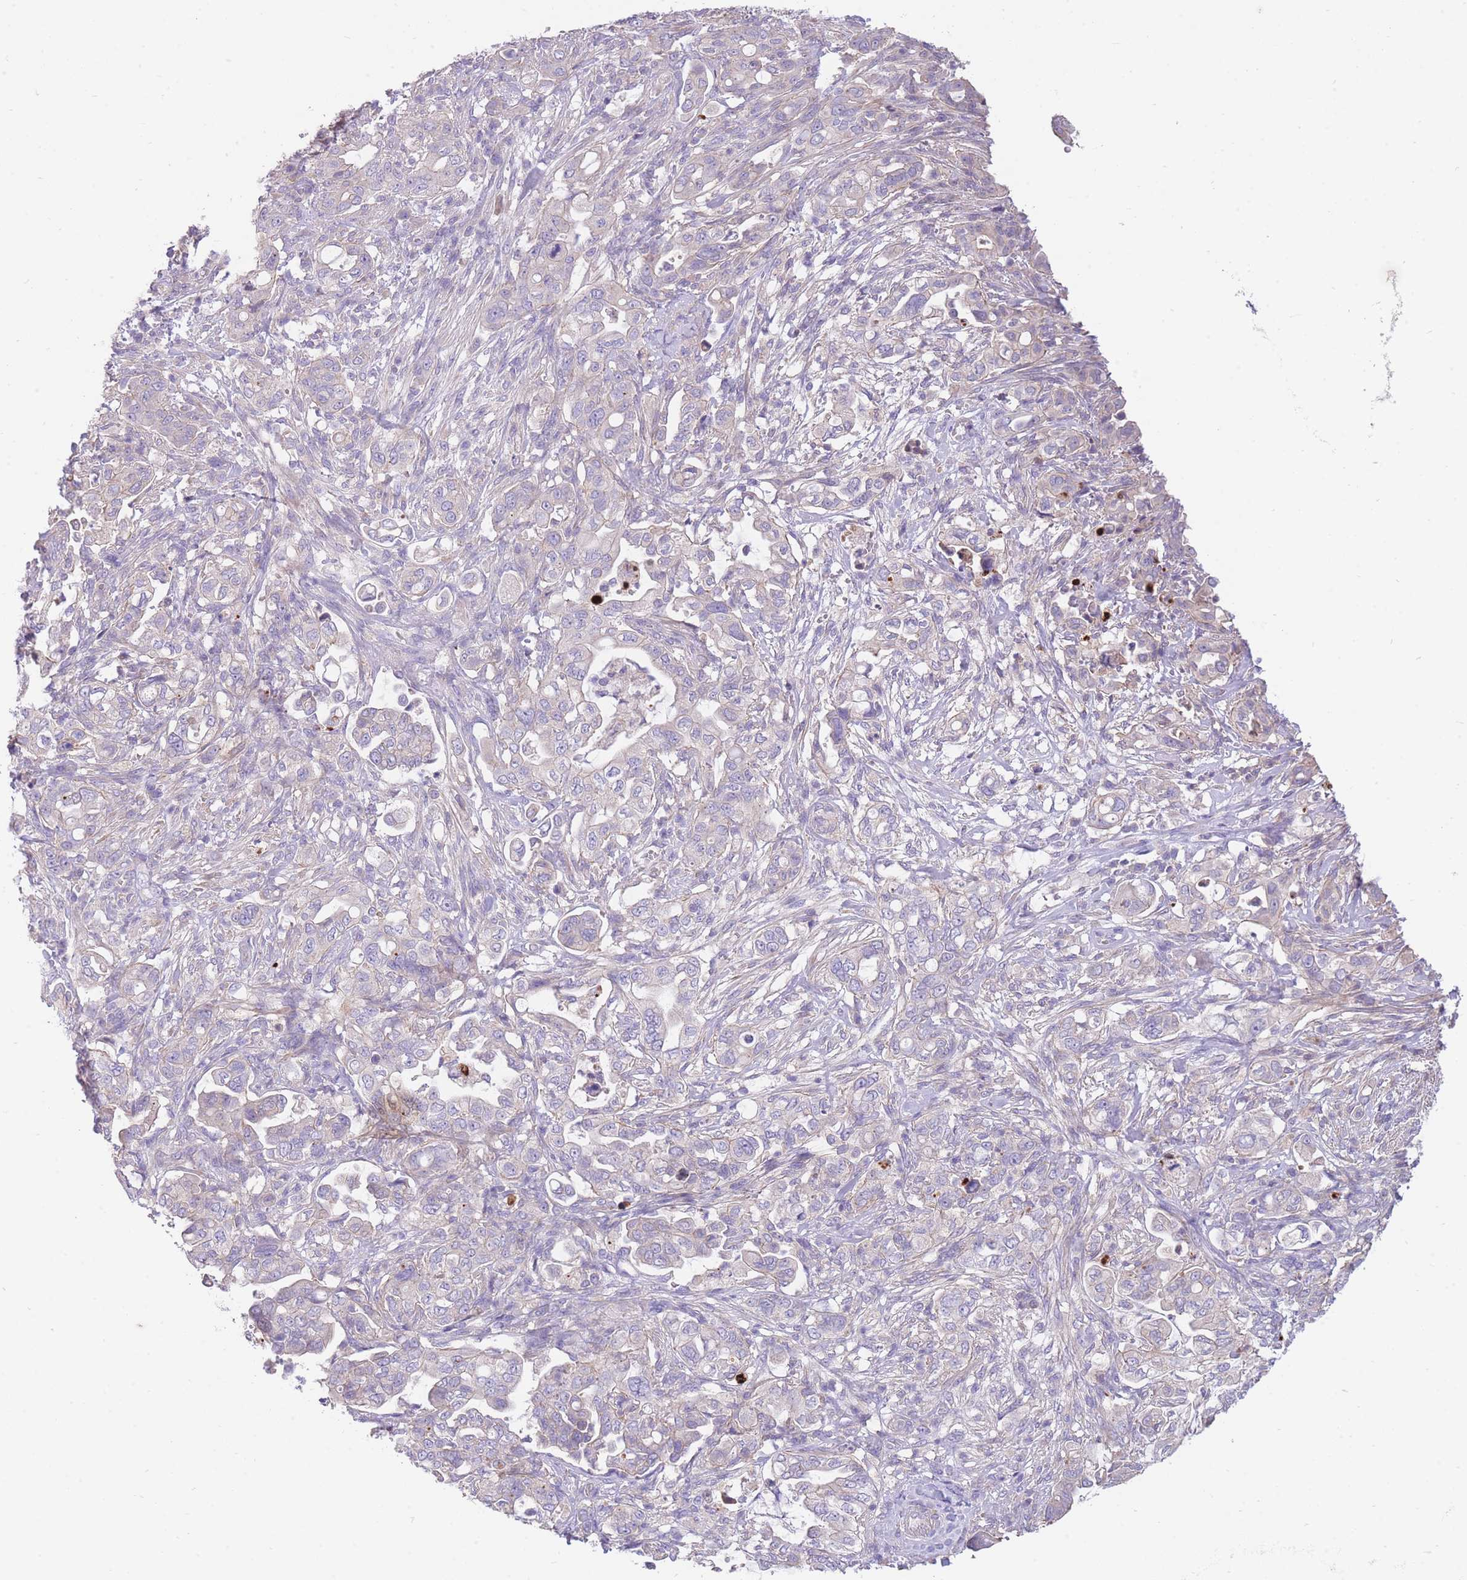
{"staining": {"intensity": "negative", "quantity": "none", "location": "none"}, "tissue": "pancreatic cancer", "cell_type": "Tumor cells", "image_type": "cancer", "snomed": [{"axis": "morphology", "description": "Normal tissue, NOS"}, {"axis": "morphology", "description": "Adenocarcinoma, NOS"}, {"axis": "topography", "description": "Lymph node"}, {"axis": "topography", "description": "Pancreas"}], "caption": "High magnification brightfield microscopy of pancreatic cancer stained with DAB (brown) and counterstained with hematoxylin (blue): tumor cells show no significant positivity. (Immunohistochemistry (ihc), brightfield microscopy, high magnification).", "gene": "OR5T1", "patient": {"sex": "female", "age": 67}}